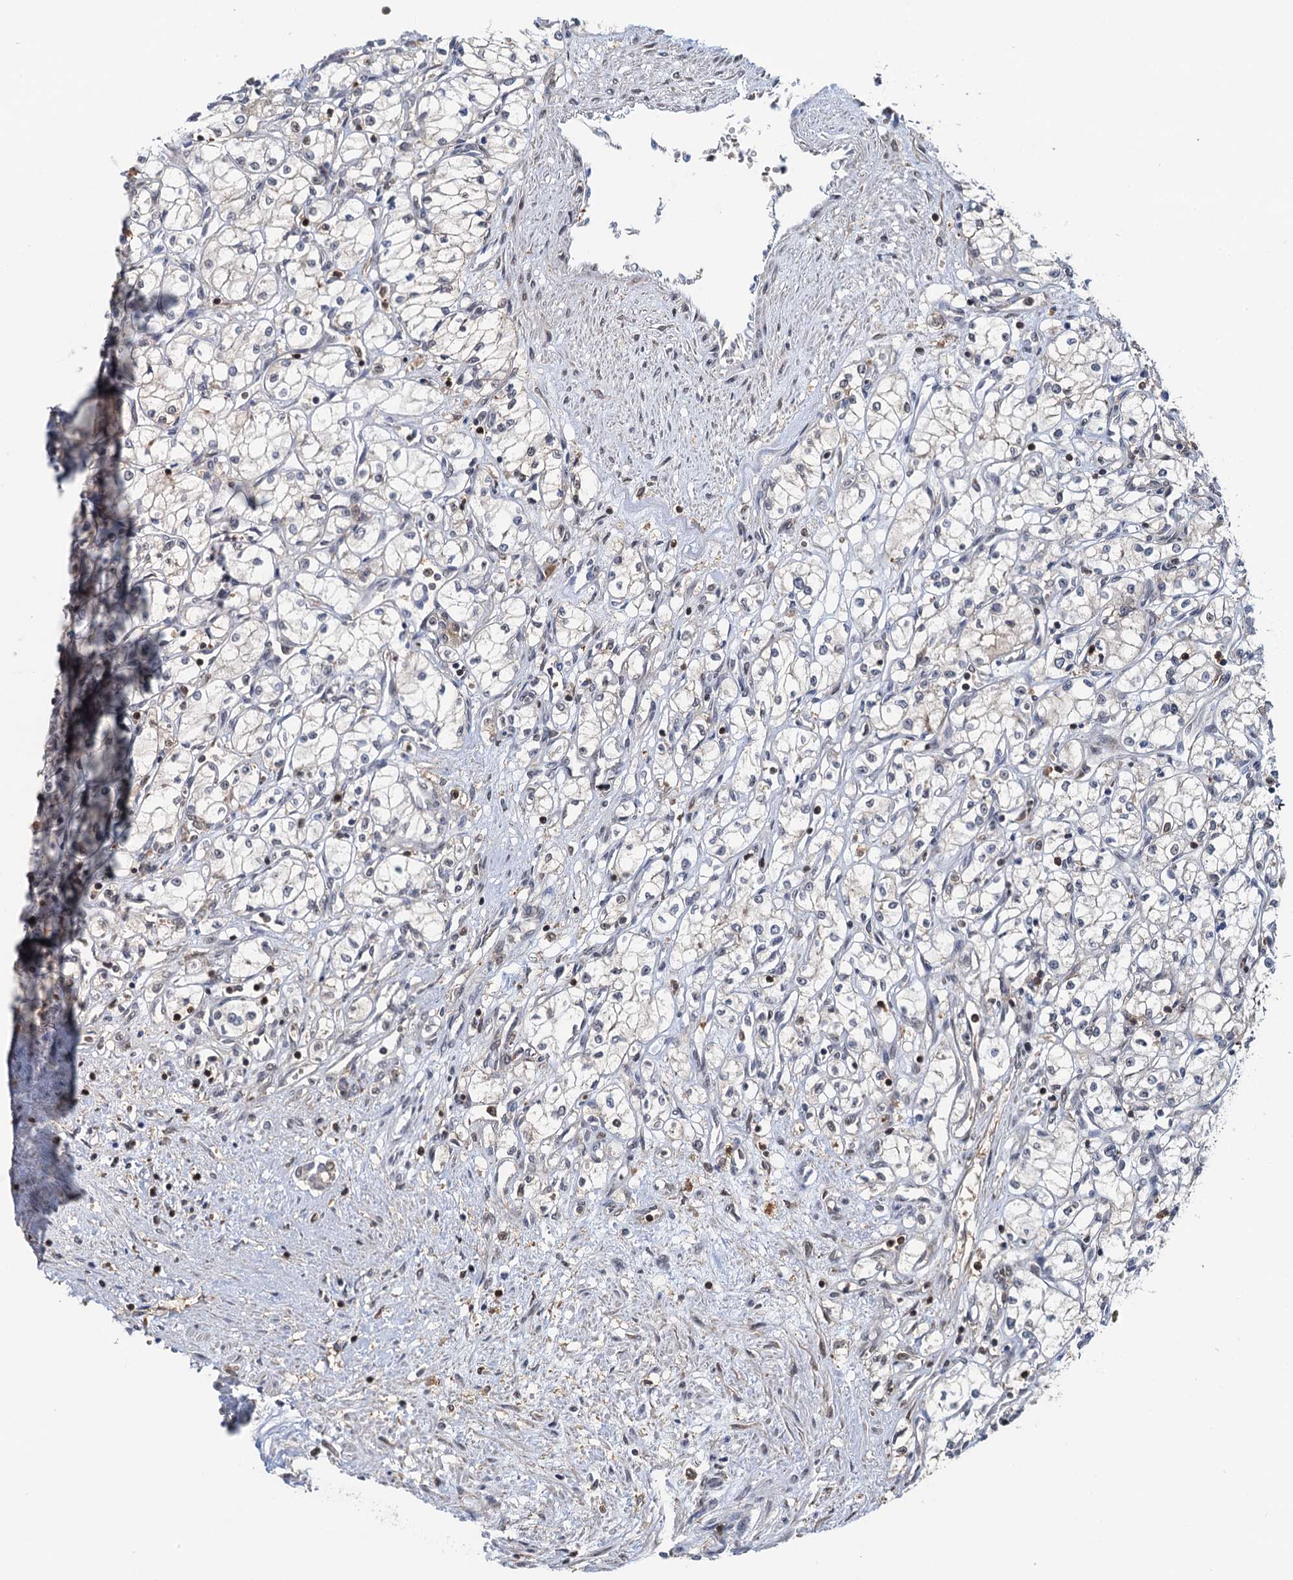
{"staining": {"intensity": "negative", "quantity": "none", "location": "none"}, "tissue": "renal cancer", "cell_type": "Tumor cells", "image_type": "cancer", "snomed": [{"axis": "morphology", "description": "Adenocarcinoma, NOS"}, {"axis": "topography", "description": "Kidney"}], "caption": "DAB (3,3'-diaminobenzidine) immunohistochemical staining of adenocarcinoma (renal) reveals no significant staining in tumor cells. Brightfield microscopy of immunohistochemistry (IHC) stained with DAB (3,3'-diaminobenzidine) (brown) and hematoxylin (blue), captured at high magnification.", "gene": "ZNF609", "patient": {"sex": "male", "age": 59}}